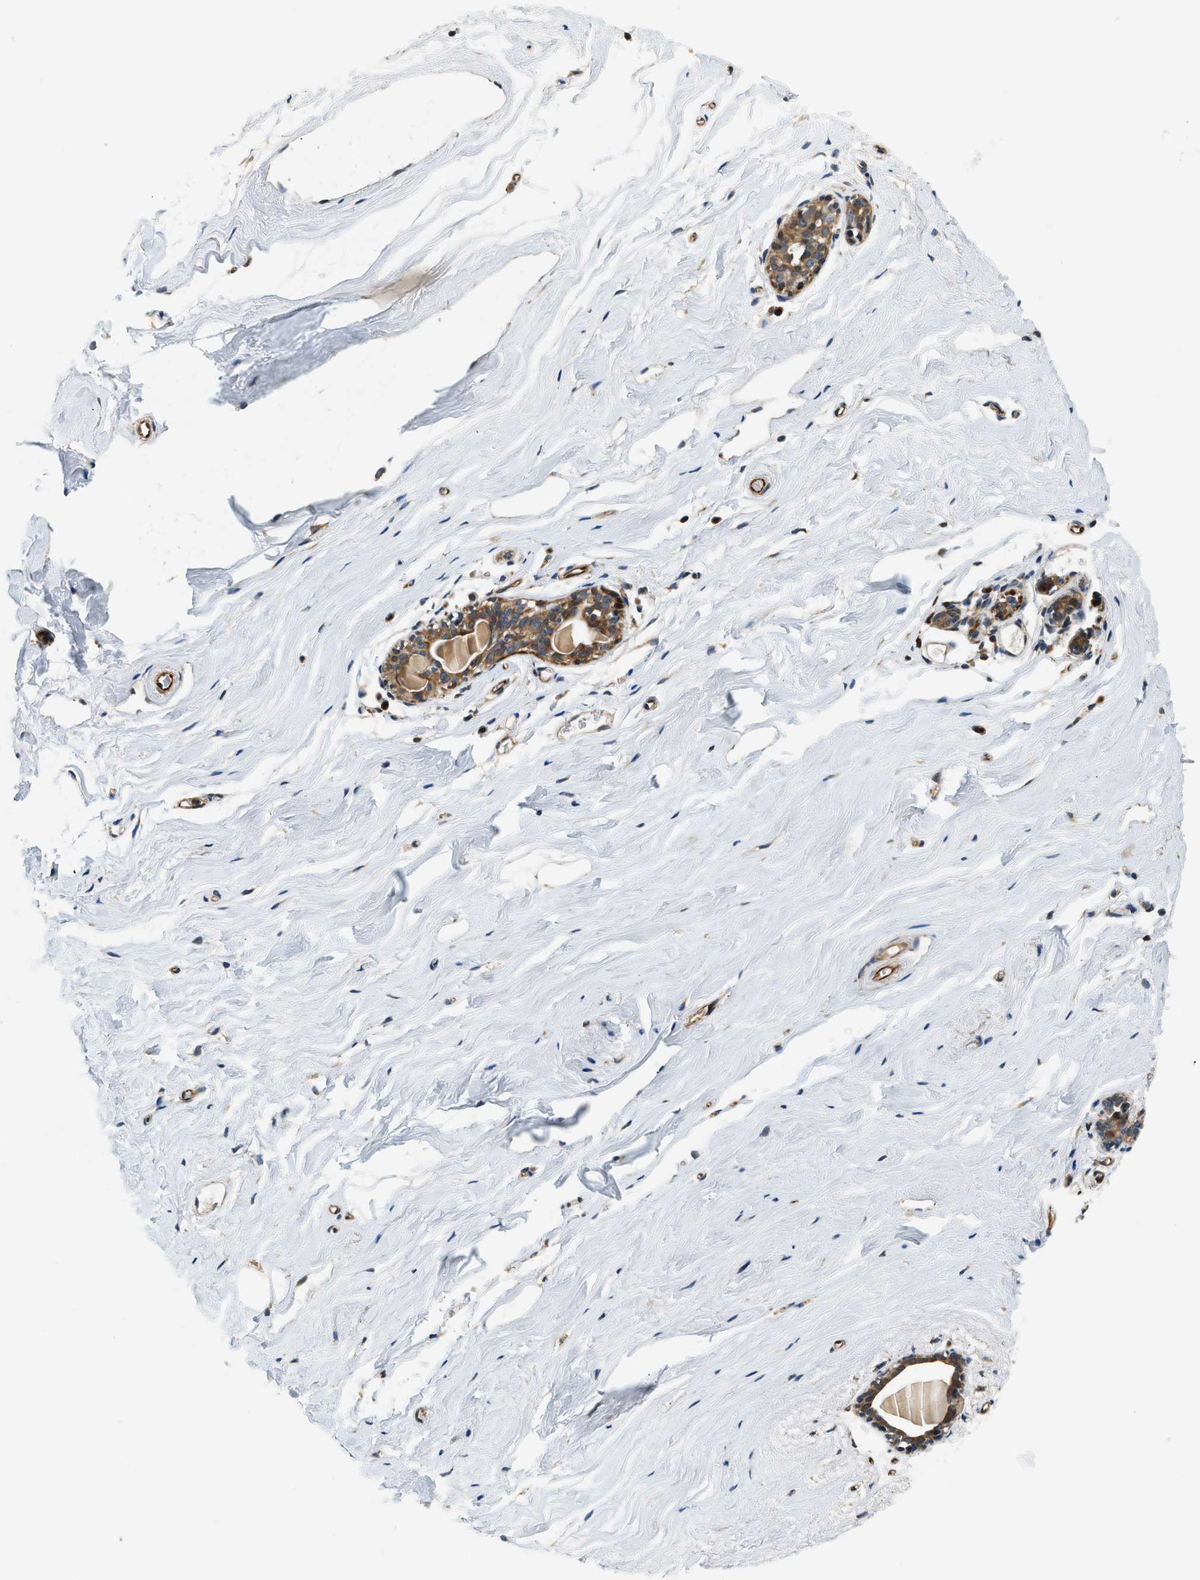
{"staining": {"intensity": "negative", "quantity": "none", "location": "none"}, "tissue": "breast", "cell_type": "Adipocytes", "image_type": "normal", "snomed": [{"axis": "morphology", "description": "Normal tissue, NOS"}, {"axis": "topography", "description": "Breast"}], "caption": "This is an immunohistochemistry (IHC) micrograph of unremarkable breast. There is no staining in adipocytes.", "gene": "ALOX12", "patient": {"sex": "female", "age": 62}}